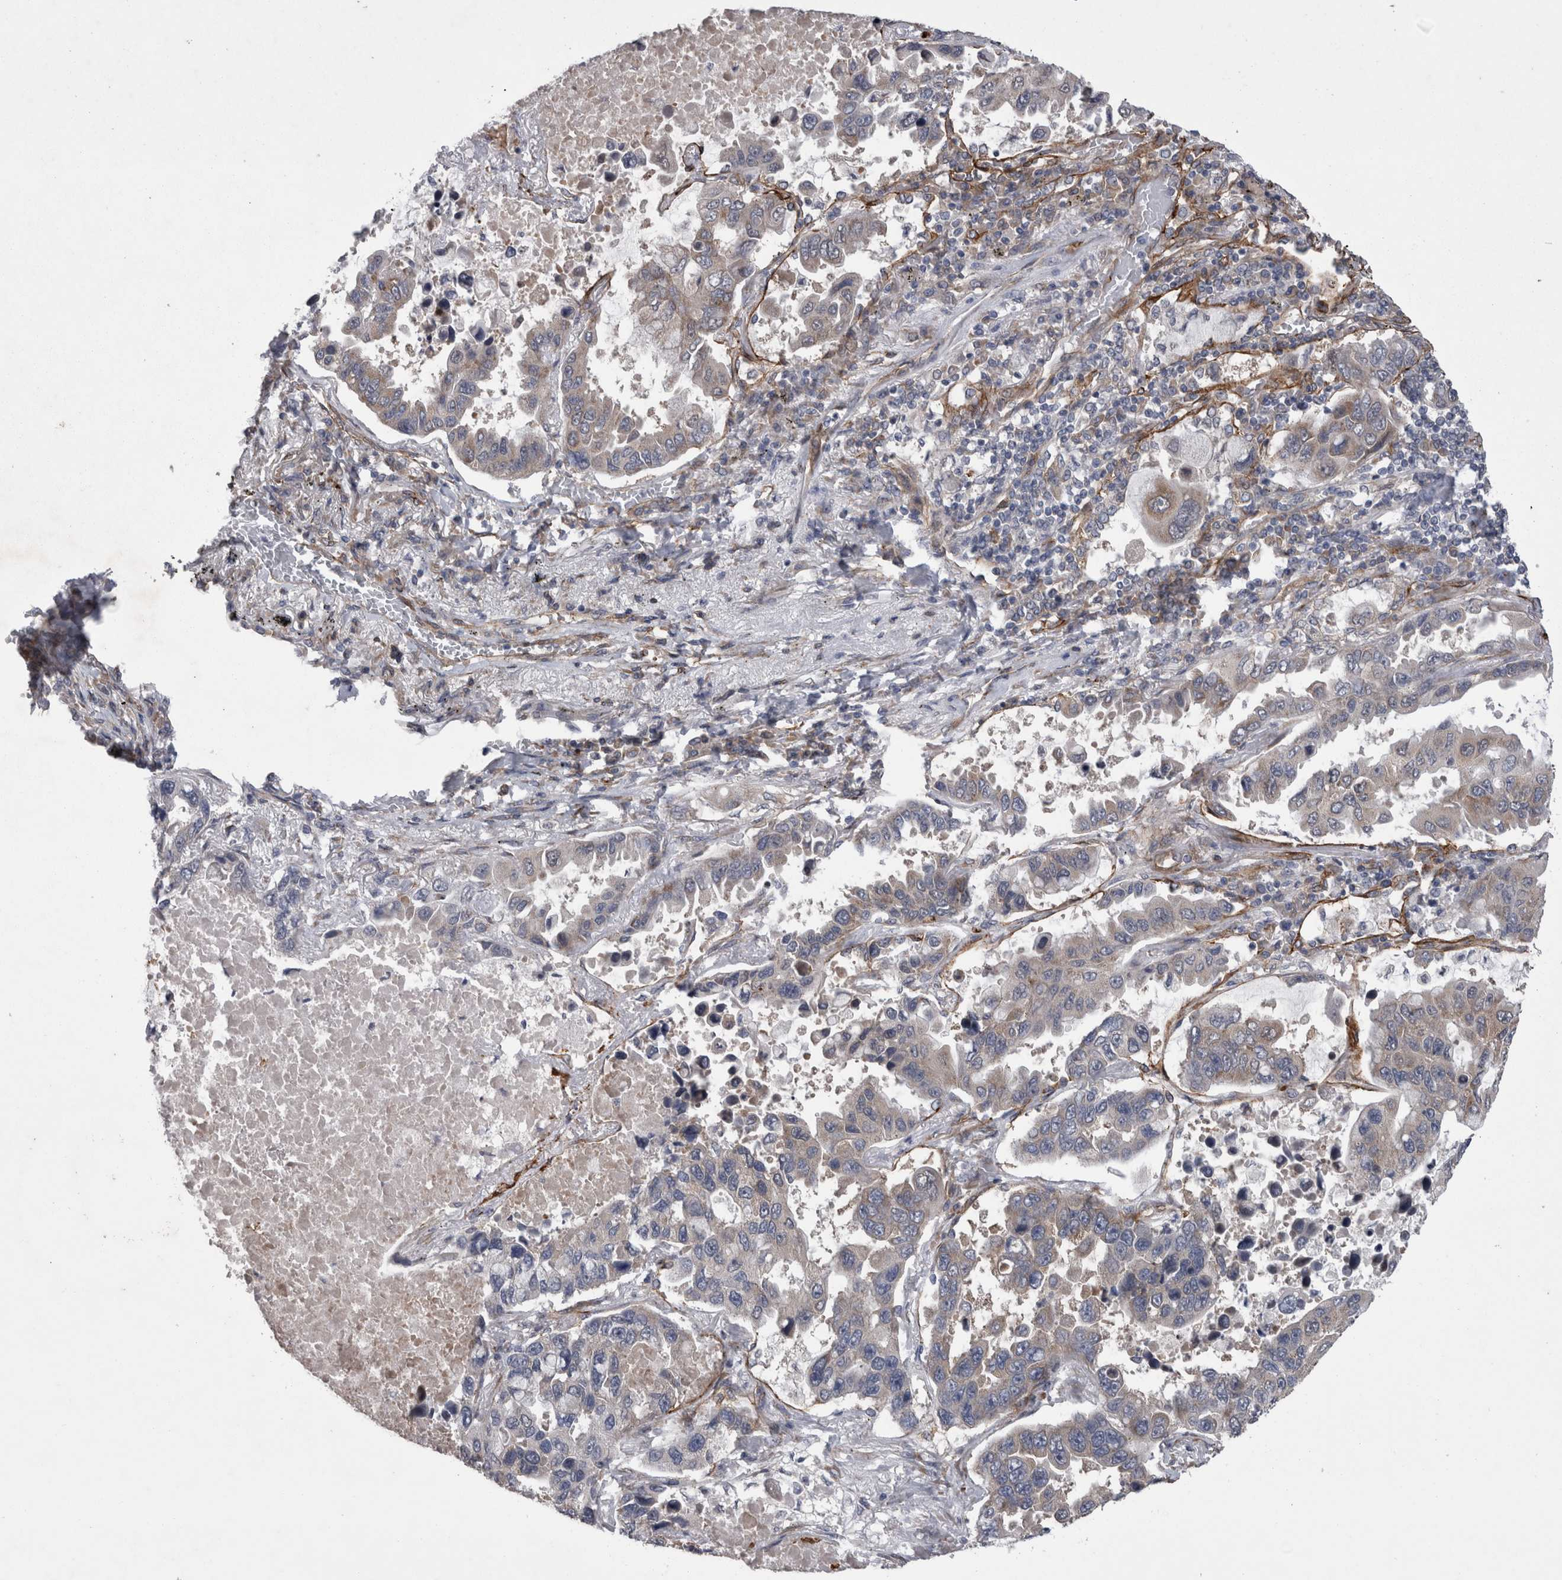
{"staining": {"intensity": "weak", "quantity": "25%-75%", "location": "cytoplasmic/membranous"}, "tissue": "lung cancer", "cell_type": "Tumor cells", "image_type": "cancer", "snomed": [{"axis": "morphology", "description": "Adenocarcinoma, NOS"}, {"axis": "topography", "description": "Lung"}], "caption": "DAB (3,3'-diaminobenzidine) immunohistochemical staining of lung cancer (adenocarcinoma) exhibits weak cytoplasmic/membranous protein positivity in about 25%-75% of tumor cells.", "gene": "DDX6", "patient": {"sex": "male", "age": 64}}